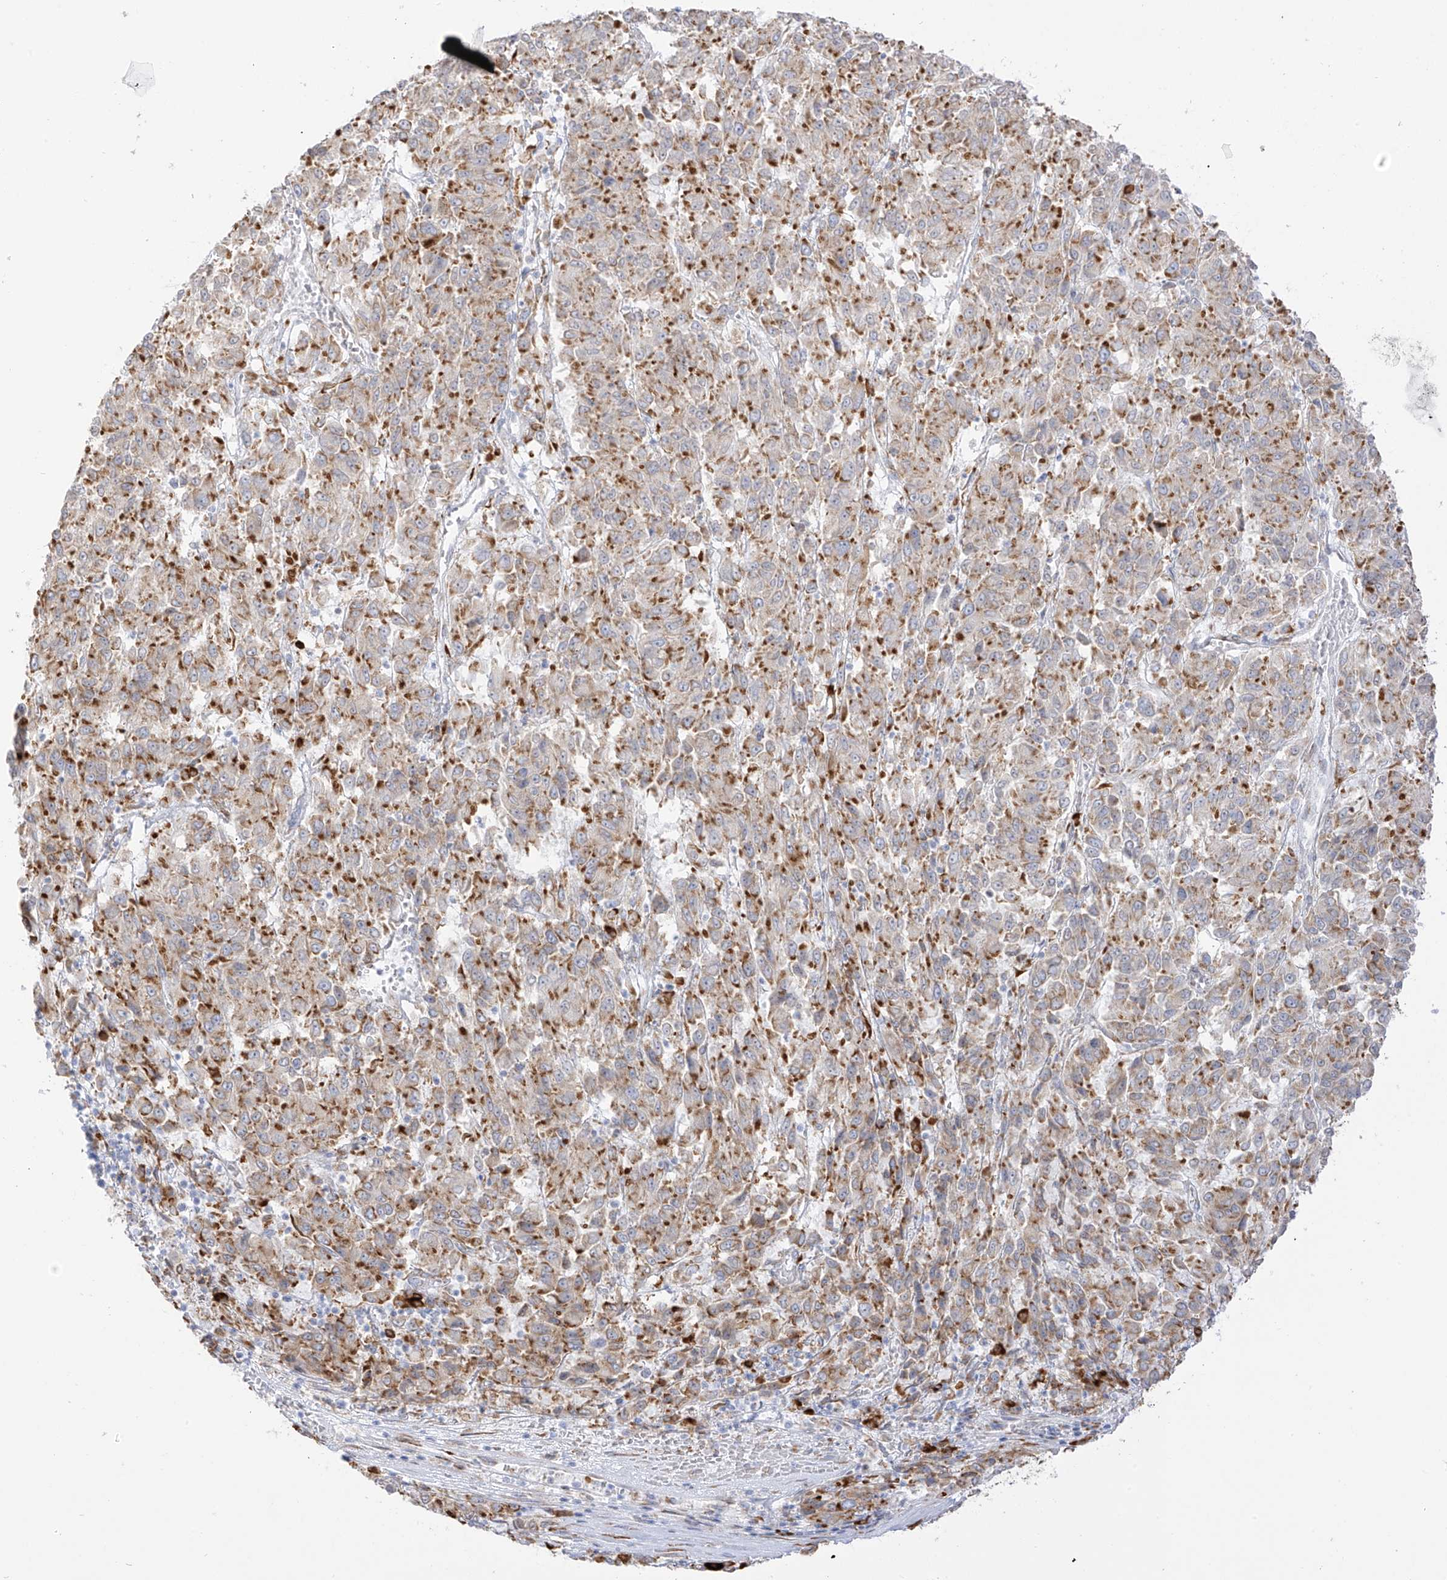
{"staining": {"intensity": "moderate", "quantity": "25%-75%", "location": "cytoplasmic/membranous"}, "tissue": "melanoma", "cell_type": "Tumor cells", "image_type": "cancer", "snomed": [{"axis": "morphology", "description": "Malignant melanoma, Metastatic site"}, {"axis": "topography", "description": "Lung"}], "caption": "High-power microscopy captured an IHC image of malignant melanoma (metastatic site), revealing moderate cytoplasmic/membranous positivity in approximately 25%-75% of tumor cells.", "gene": "LRRC59", "patient": {"sex": "male", "age": 64}}